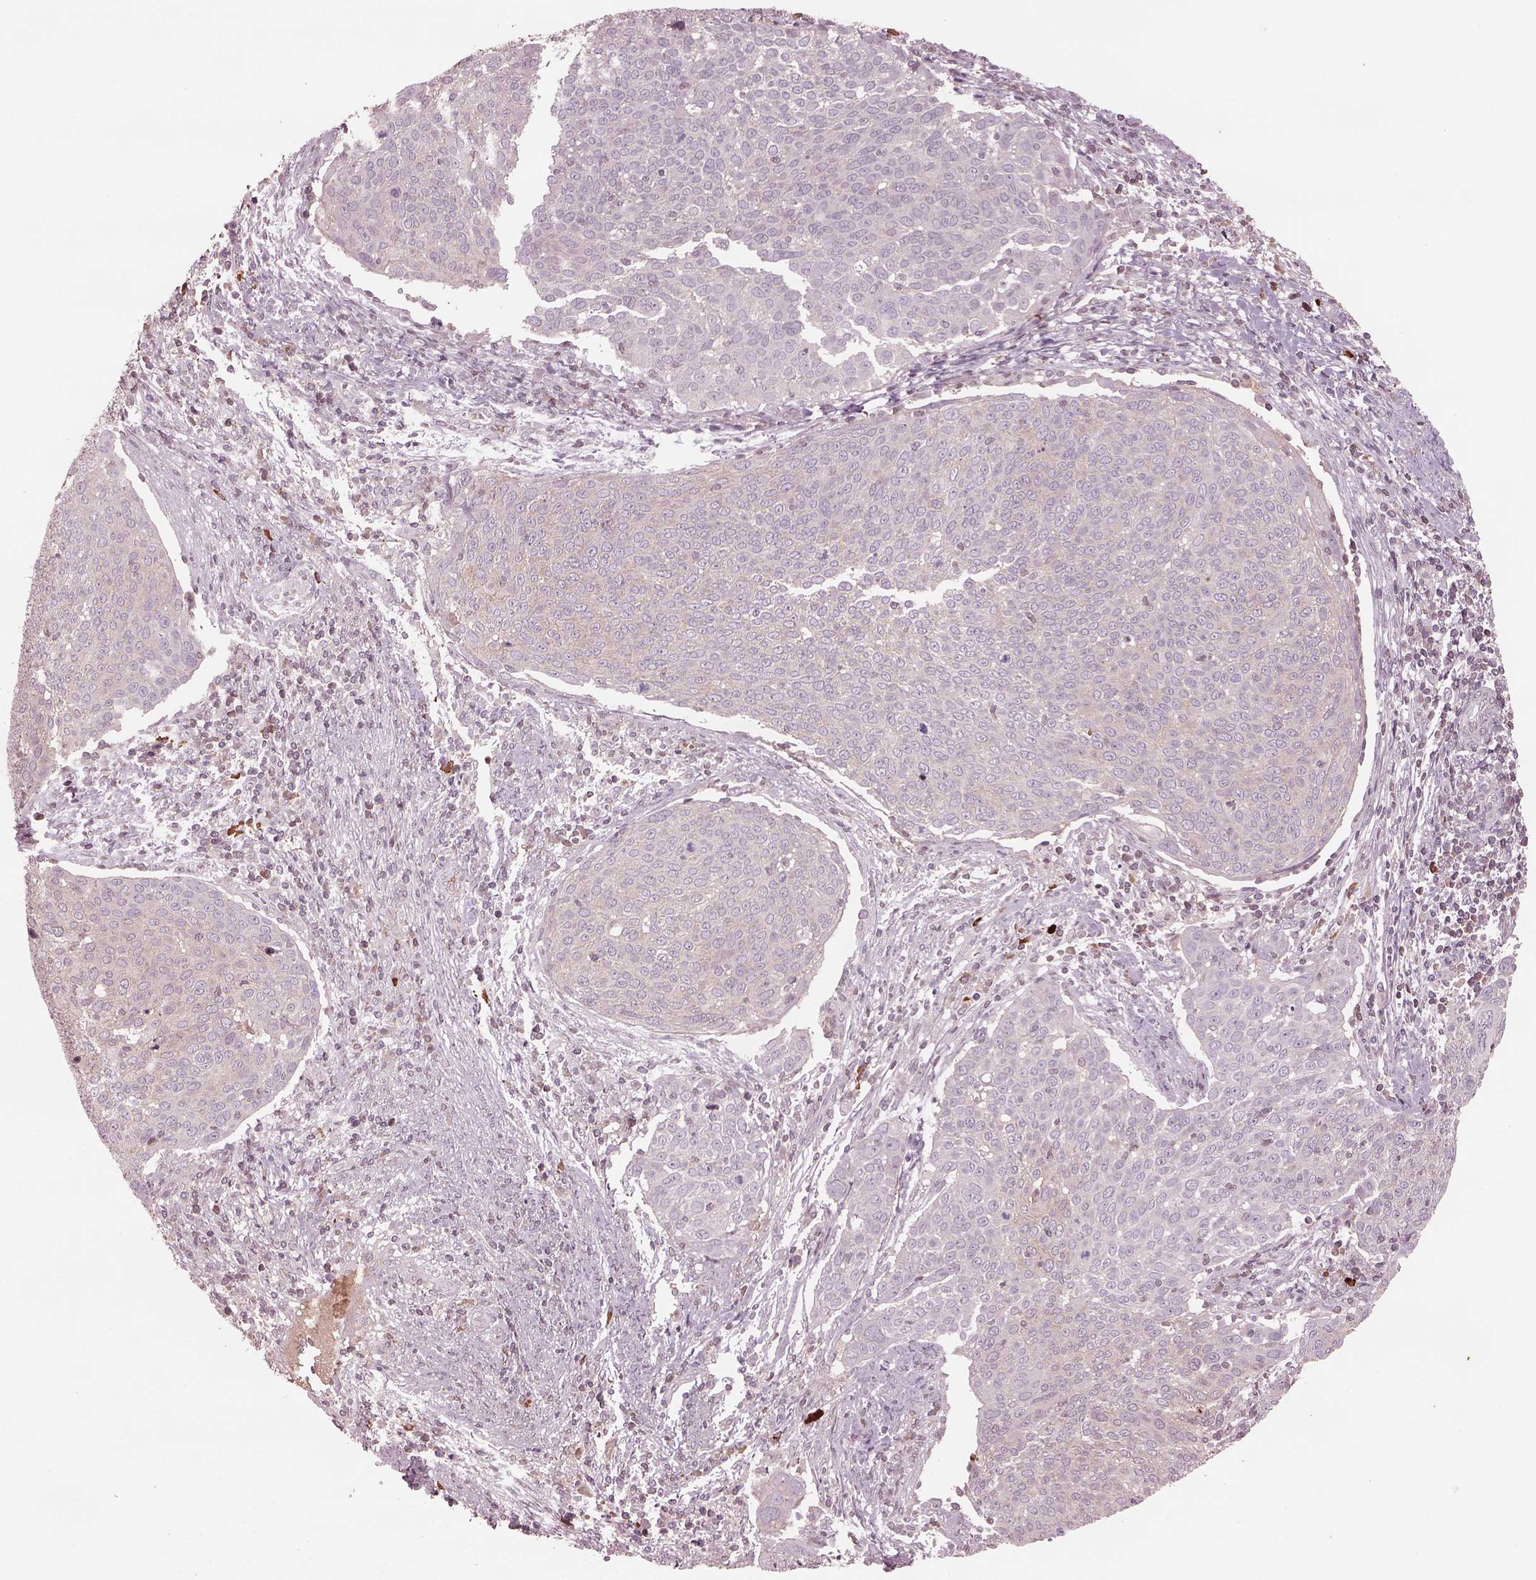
{"staining": {"intensity": "negative", "quantity": "none", "location": "none"}, "tissue": "cervical cancer", "cell_type": "Tumor cells", "image_type": "cancer", "snomed": [{"axis": "morphology", "description": "Squamous cell carcinoma, NOS"}, {"axis": "topography", "description": "Cervix"}], "caption": "A high-resolution image shows immunohistochemistry (IHC) staining of squamous cell carcinoma (cervical), which shows no significant expression in tumor cells.", "gene": "PTX4", "patient": {"sex": "female", "age": 39}}